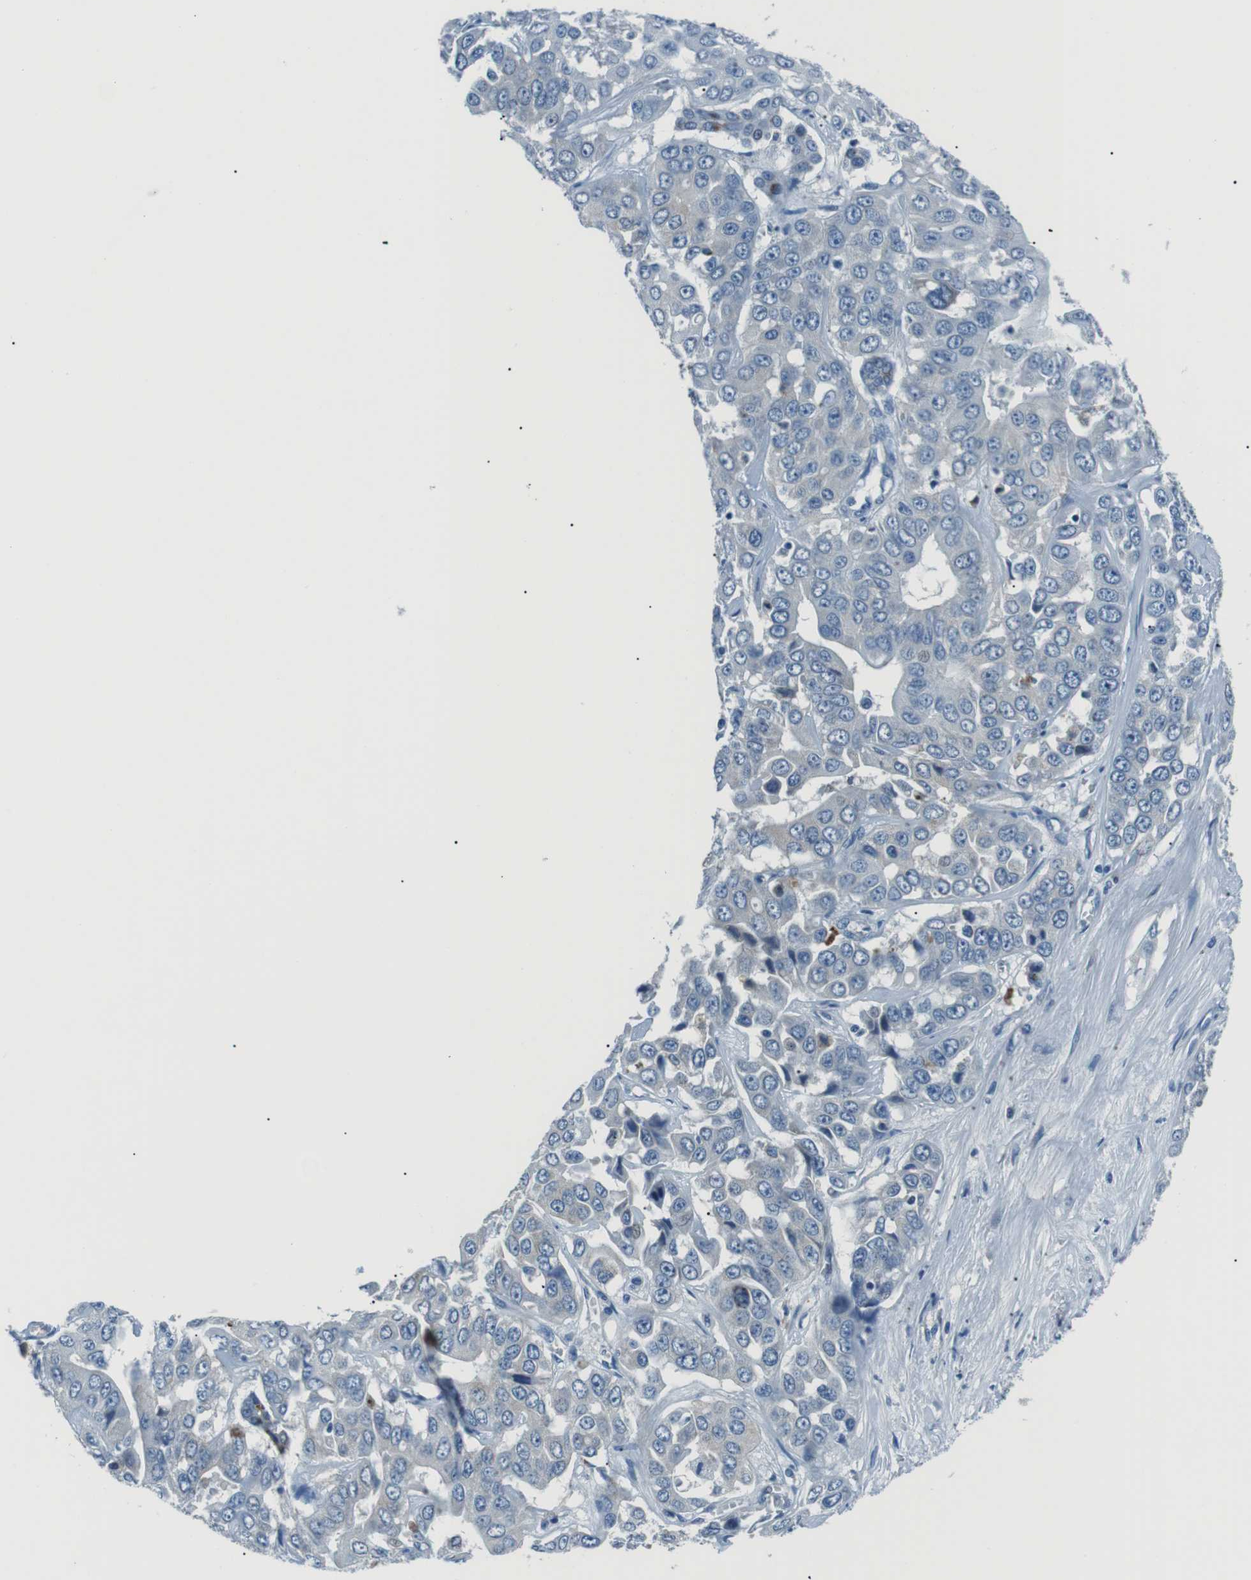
{"staining": {"intensity": "negative", "quantity": "none", "location": "none"}, "tissue": "liver cancer", "cell_type": "Tumor cells", "image_type": "cancer", "snomed": [{"axis": "morphology", "description": "Cholangiocarcinoma"}, {"axis": "topography", "description": "Liver"}], "caption": "This is an IHC micrograph of human liver cholangiocarcinoma. There is no positivity in tumor cells.", "gene": "ST6GAL1", "patient": {"sex": "female", "age": 52}}